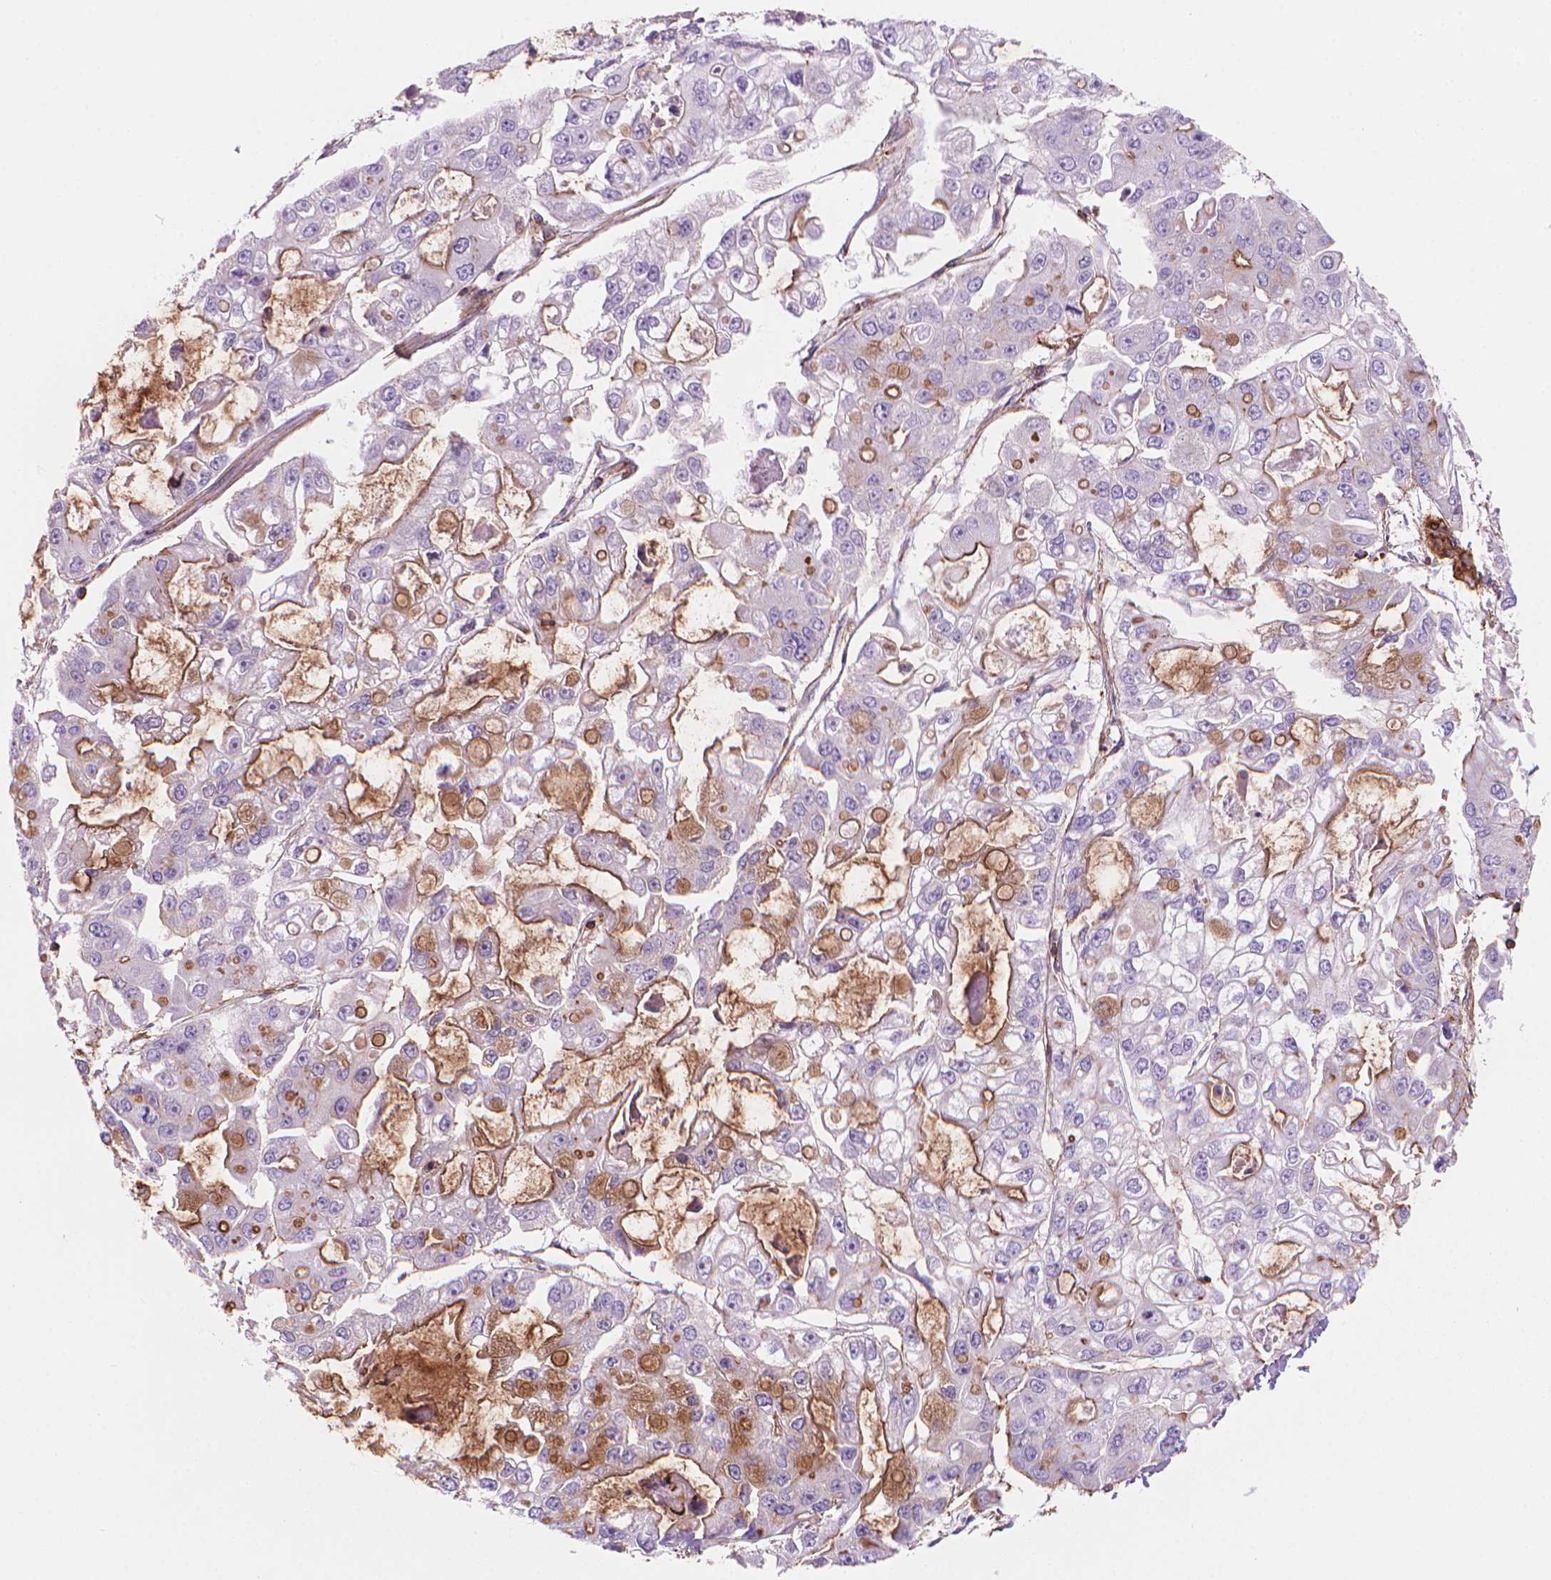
{"staining": {"intensity": "moderate", "quantity": "25%-75%", "location": "cytoplasmic/membranous"}, "tissue": "ovarian cancer", "cell_type": "Tumor cells", "image_type": "cancer", "snomed": [{"axis": "morphology", "description": "Cystadenocarcinoma, serous, NOS"}, {"axis": "topography", "description": "Ovary"}], "caption": "This histopathology image reveals IHC staining of human ovarian serous cystadenocarcinoma, with medium moderate cytoplasmic/membranous positivity in approximately 25%-75% of tumor cells.", "gene": "PATJ", "patient": {"sex": "female", "age": 56}}